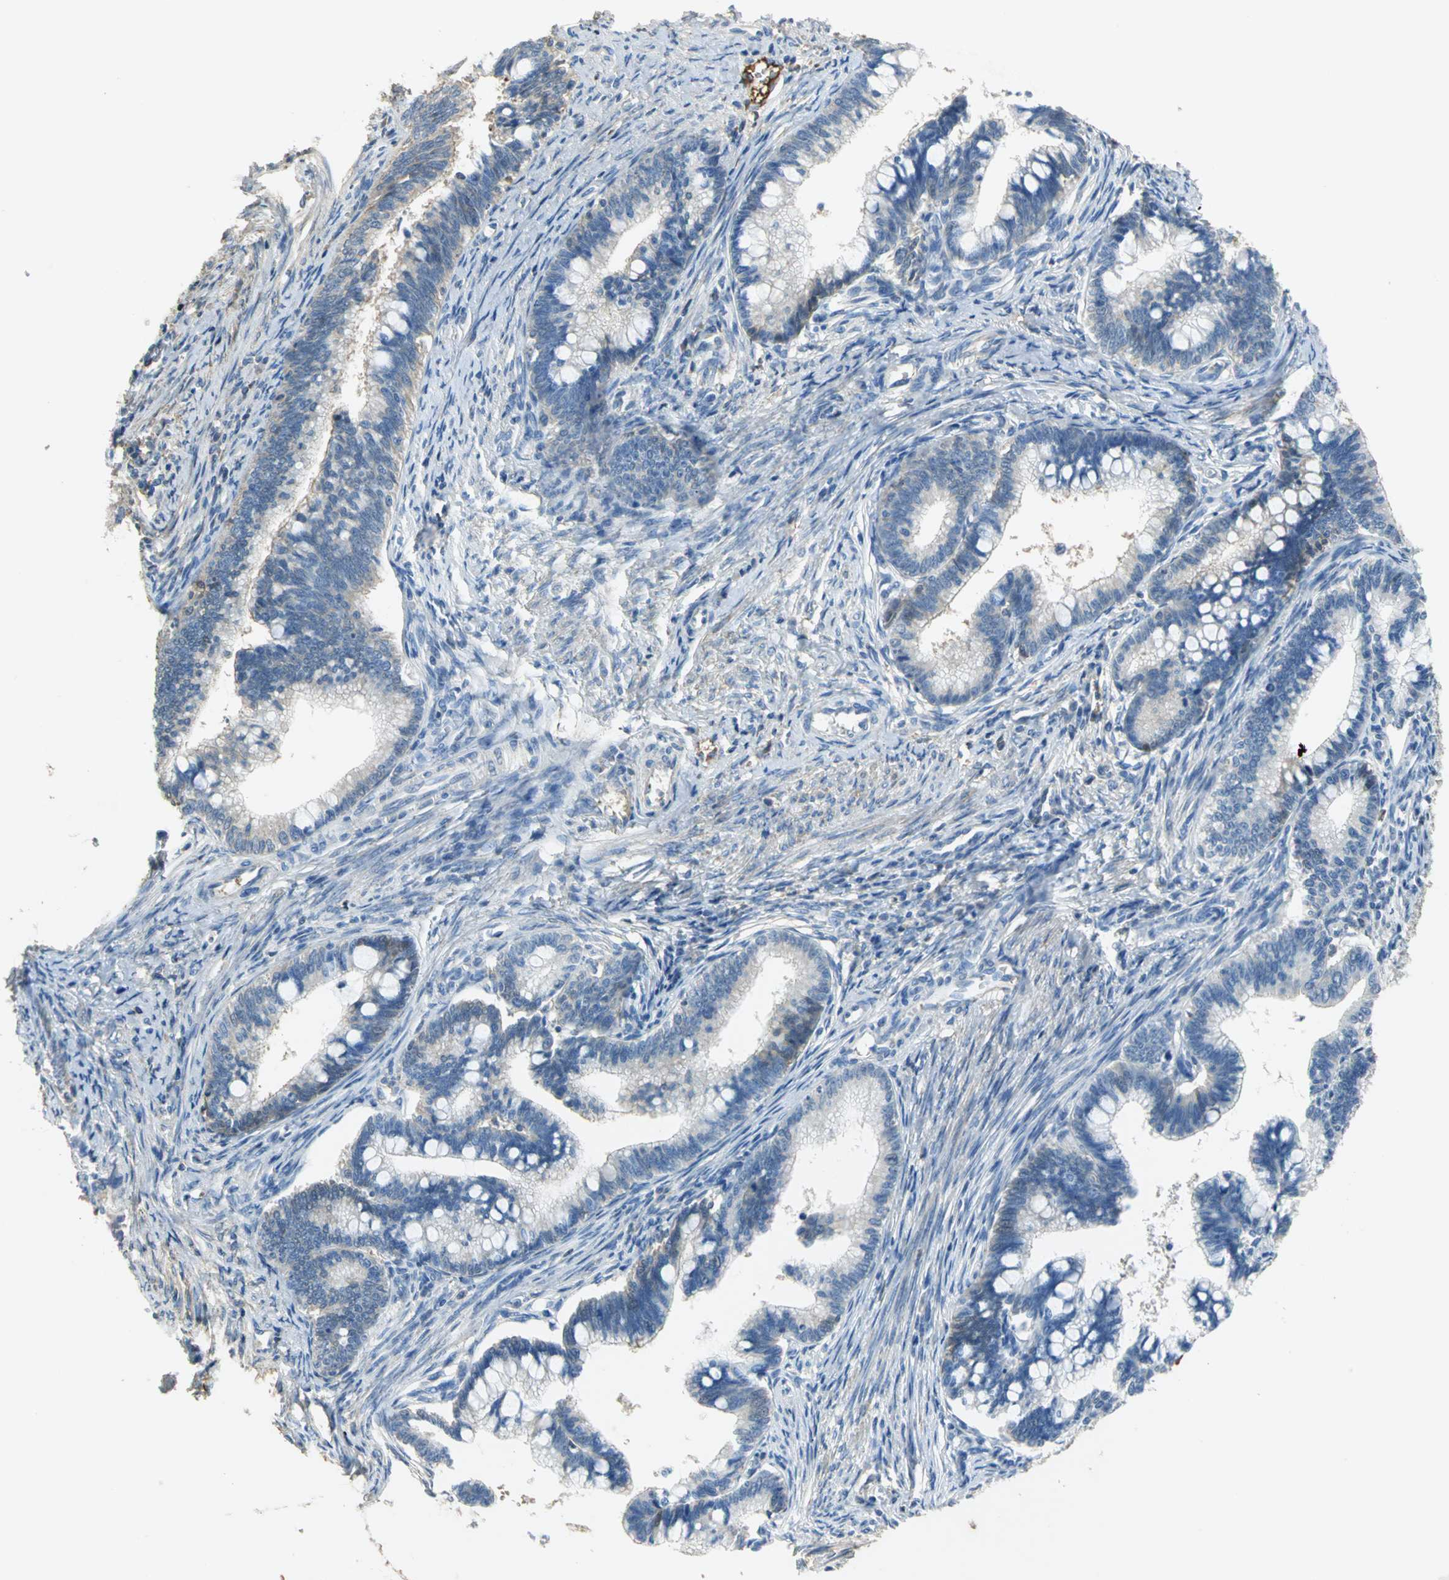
{"staining": {"intensity": "weak", "quantity": "25%-75%", "location": "cytoplasmic/membranous,nuclear"}, "tissue": "cervical cancer", "cell_type": "Tumor cells", "image_type": "cancer", "snomed": [{"axis": "morphology", "description": "Adenocarcinoma, NOS"}, {"axis": "topography", "description": "Cervix"}], "caption": "The histopathology image reveals staining of adenocarcinoma (cervical), revealing weak cytoplasmic/membranous and nuclear protein positivity (brown color) within tumor cells. (Brightfield microscopy of DAB IHC at high magnification).", "gene": "GYG2", "patient": {"sex": "female", "age": 36}}